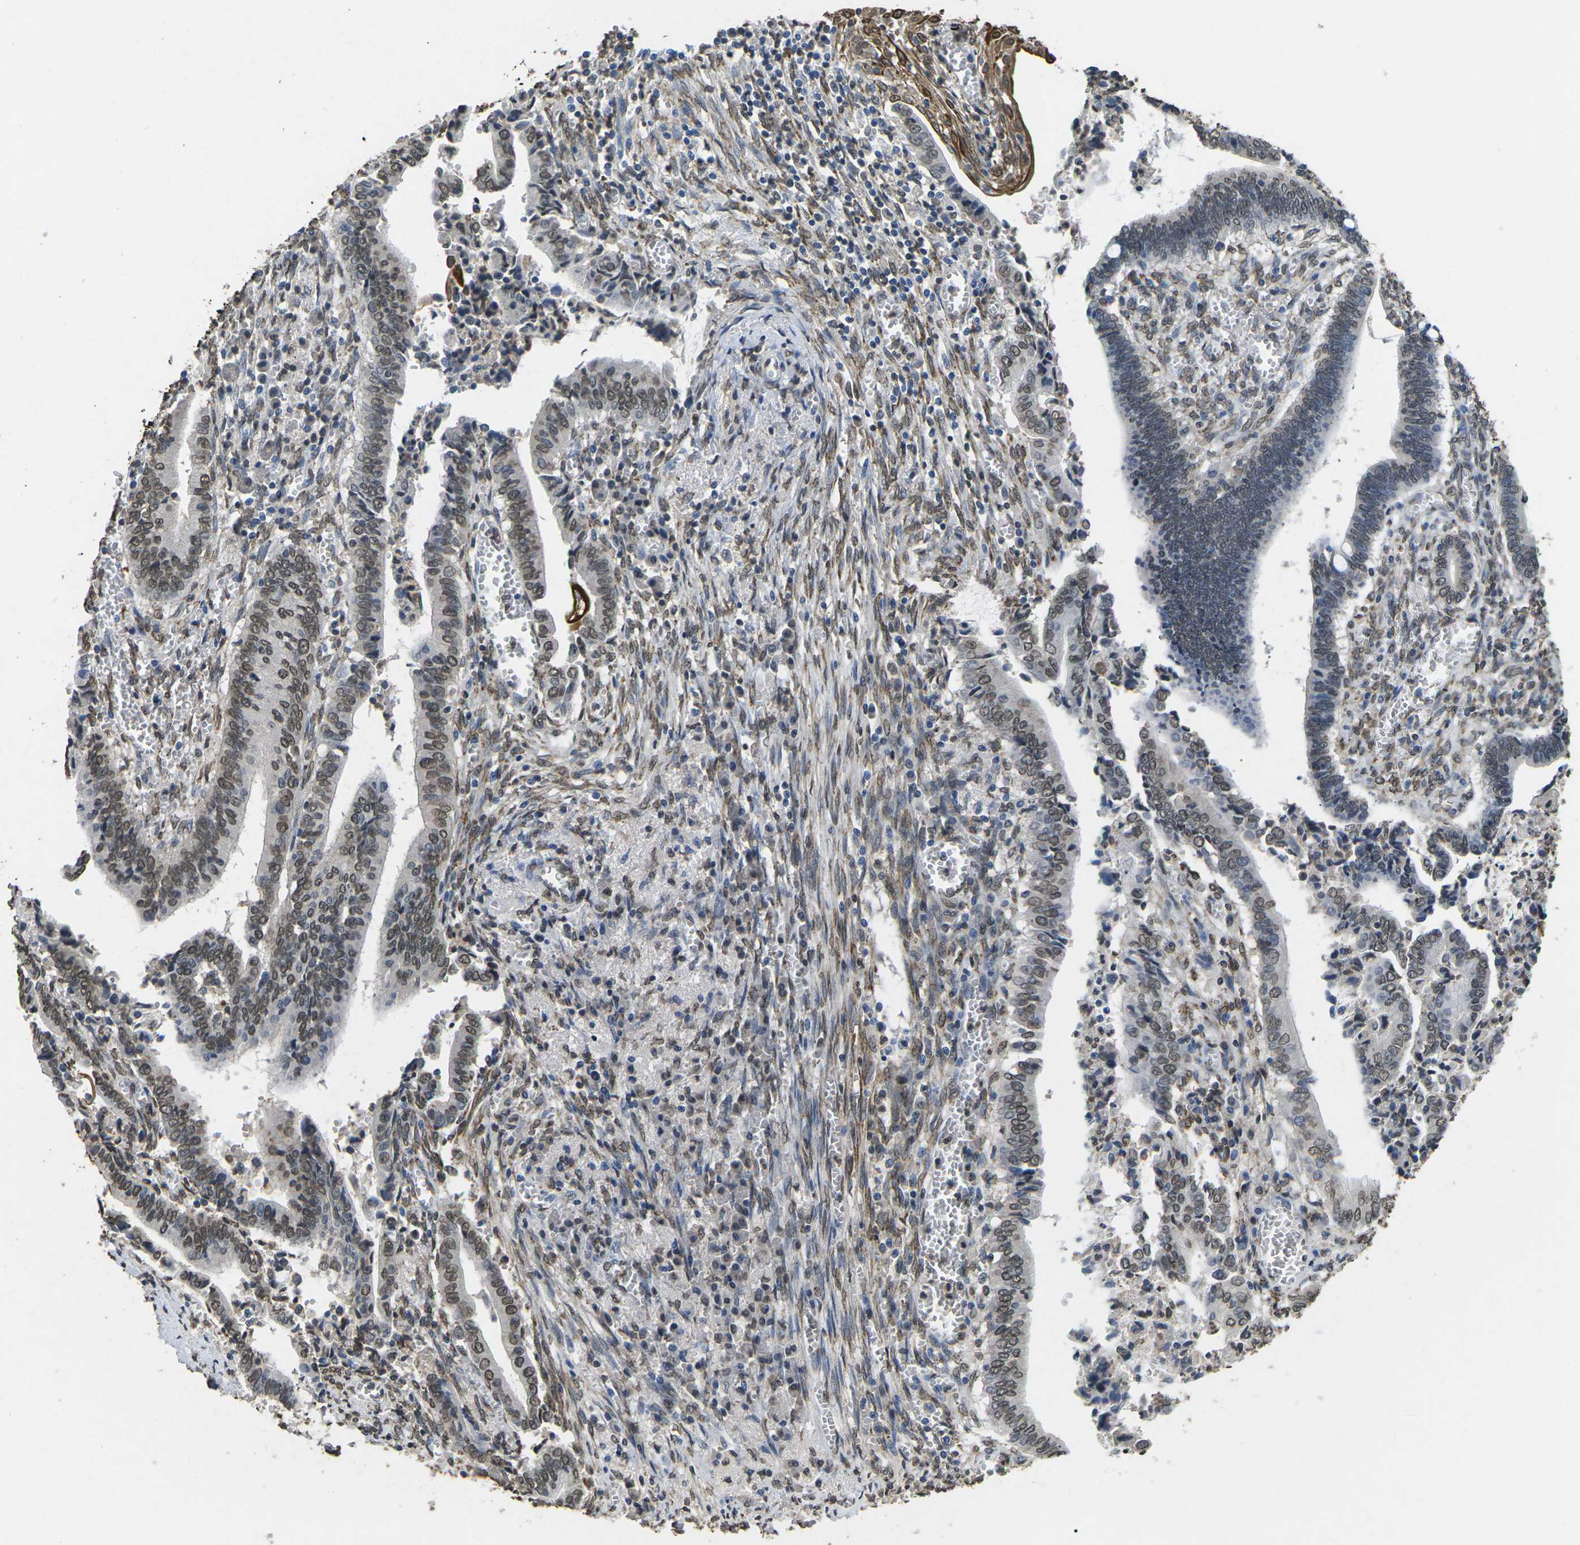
{"staining": {"intensity": "moderate", "quantity": "25%-75%", "location": "nuclear"}, "tissue": "cervical cancer", "cell_type": "Tumor cells", "image_type": "cancer", "snomed": [{"axis": "morphology", "description": "Adenocarcinoma, NOS"}, {"axis": "topography", "description": "Cervix"}], "caption": "Protein expression analysis of cervical cancer demonstrates moderate nuclear expression in about 25%-75% of tumor cells.", "gene": "SCNN1B", "patient": {"sex": "female", "age": 44}}